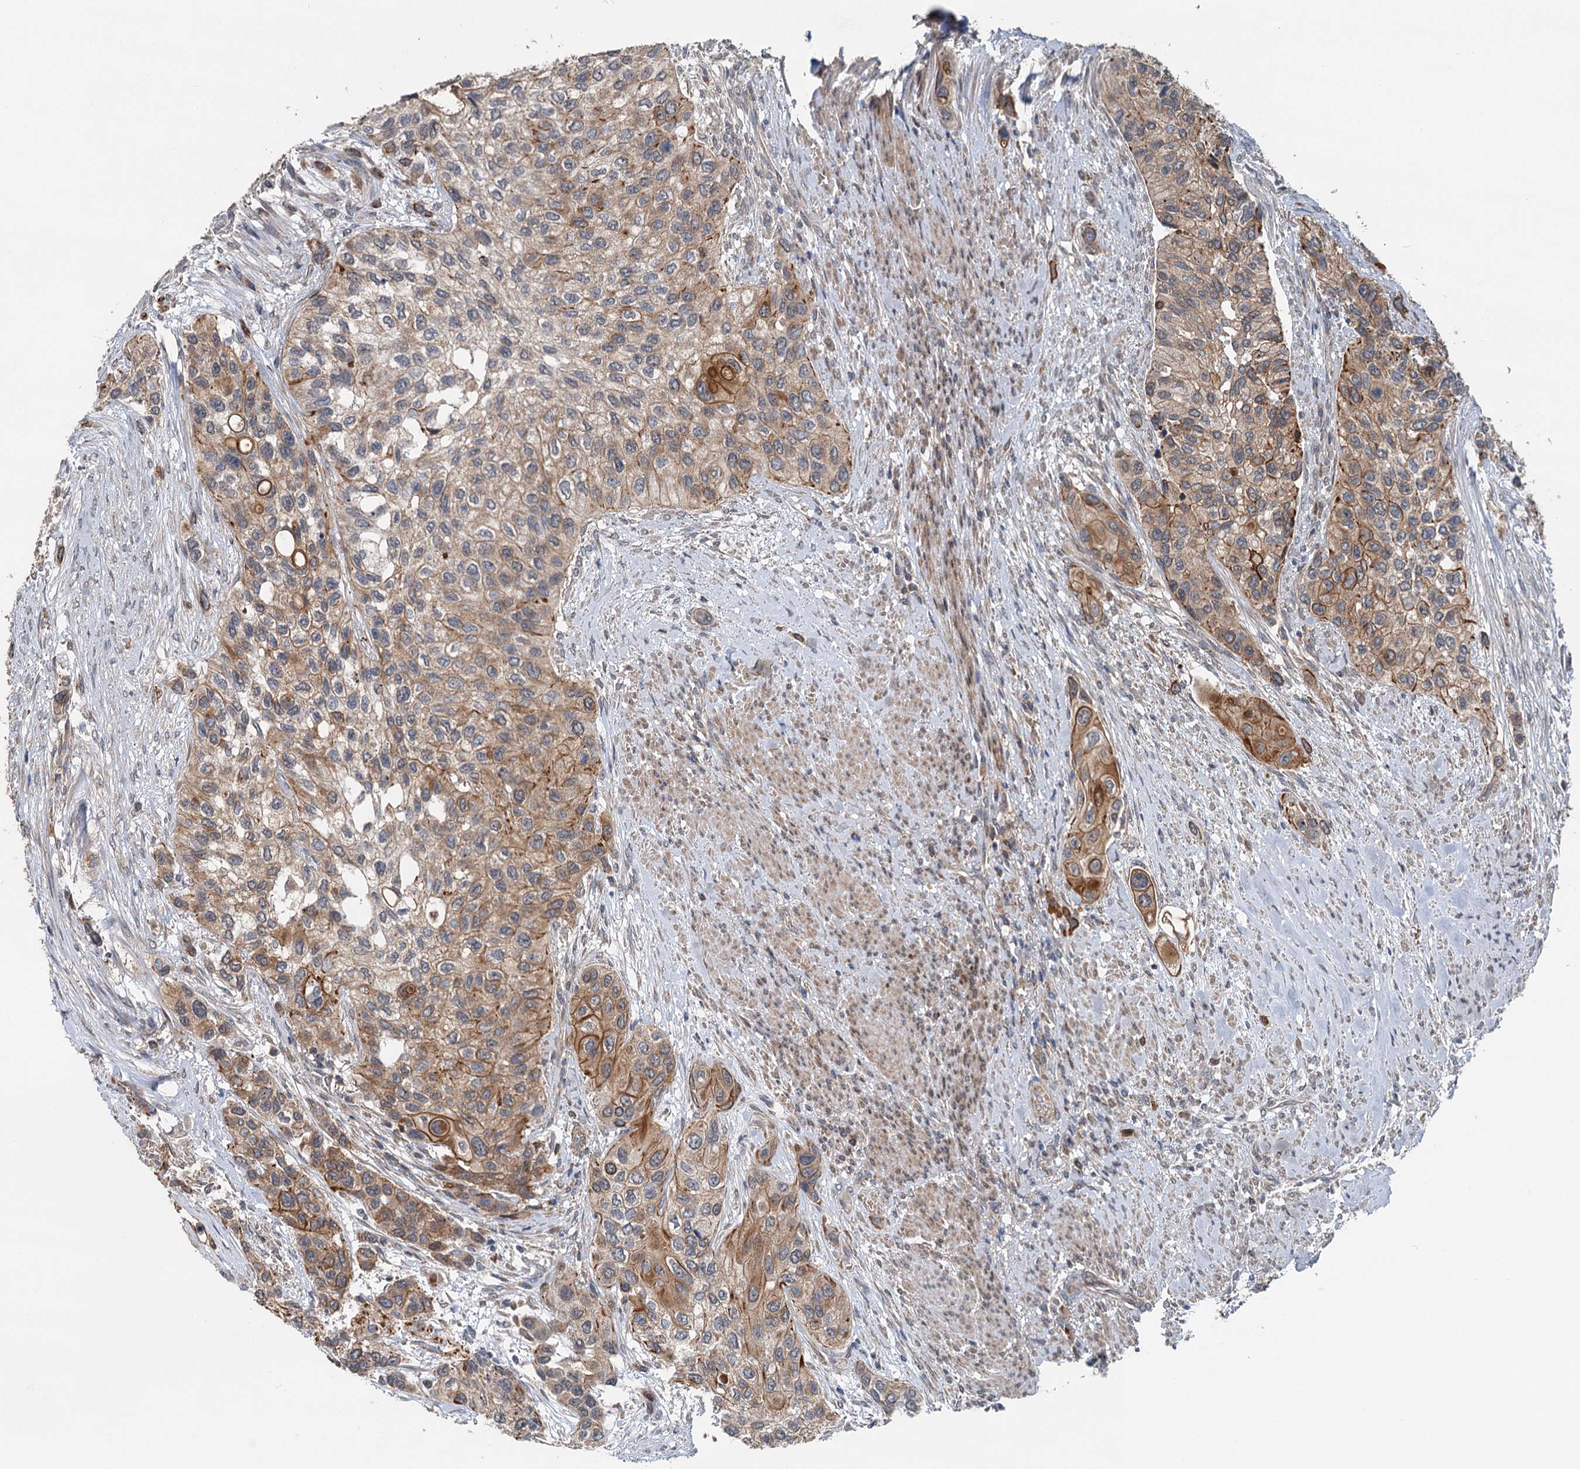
{"staining": {"intensity": "moderate", "quantity": ">75%", "location": "cytoplasmic/membranous"}, "tissue": "urothelial cancer", "cell_type": "Tumor cells", "image_type": "cancer", "snomed": [{"axis": "morphology", "description": "Normal tissue, NOS"}, {"axis": "morphology", "description": "Urothelial carcinoma, High grade"}, {"axis": "topography", "description": "Vascular tissue"}, {"axis": "topography", "description": "Urinary bladder"}], "caption": "Human urothelial cancer stained with a protein marker shows moderate staining in tumor cells.", "gene": "LRRK2", "patient": {"sex": "female", "age": 56}}